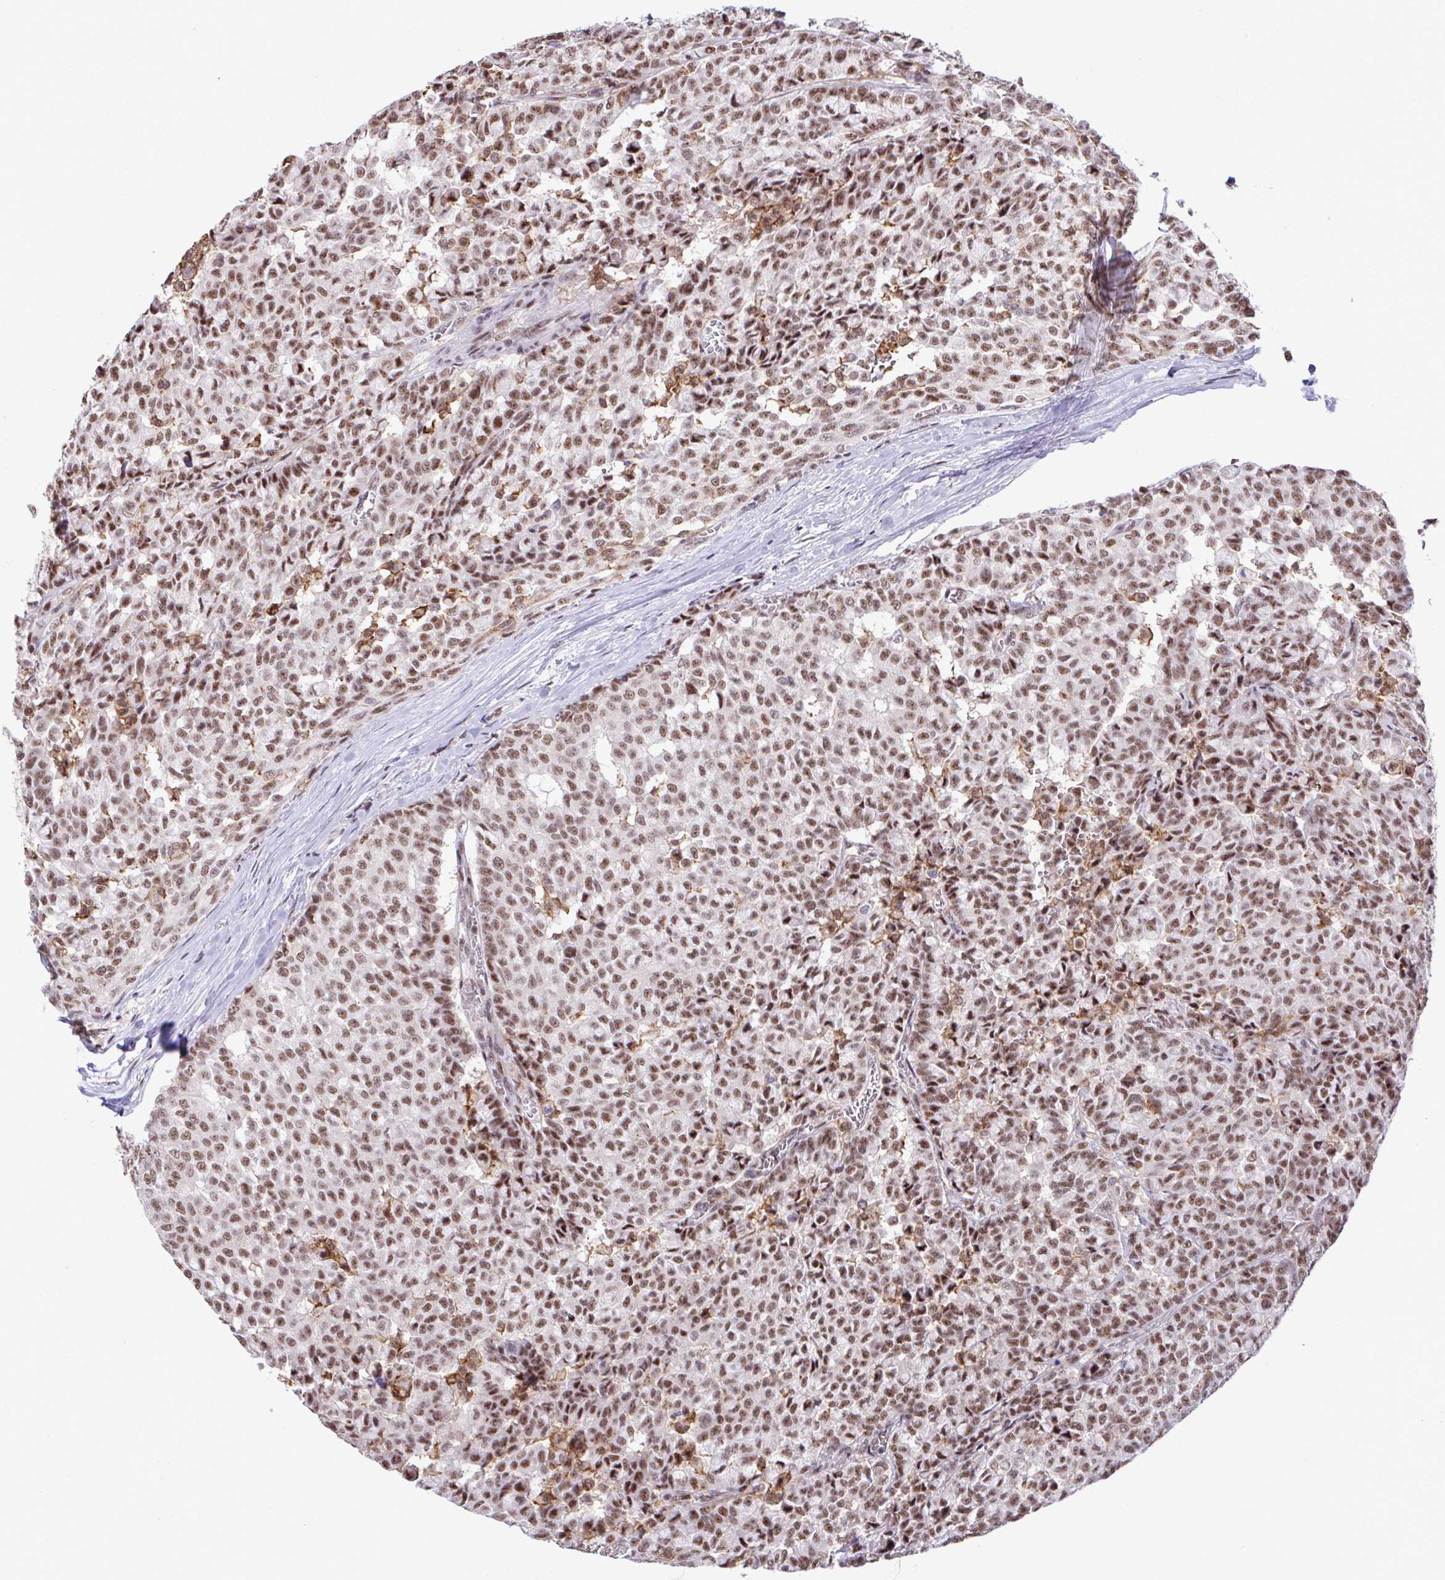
{"staining": {"intensity": "moderate", "quantity": ">75%", "location": "nuclear"}, "tissue": "breast cancer", "cell_type": "Tumor cells", "image_type": "cancer", "snomed": [{"axis": "morphology", "description": "Duct carcinoma"}, {"axis": "topography", "description": "Breast"}], "caption": "Breast invasive ductal carcinoma tissue displays moderate nuclear expression in approximately >75% of tumor cells, visualized by immunohistochemistry.", "gene": "OR6K3", "patient": {"sex": "female", "age": 91}}